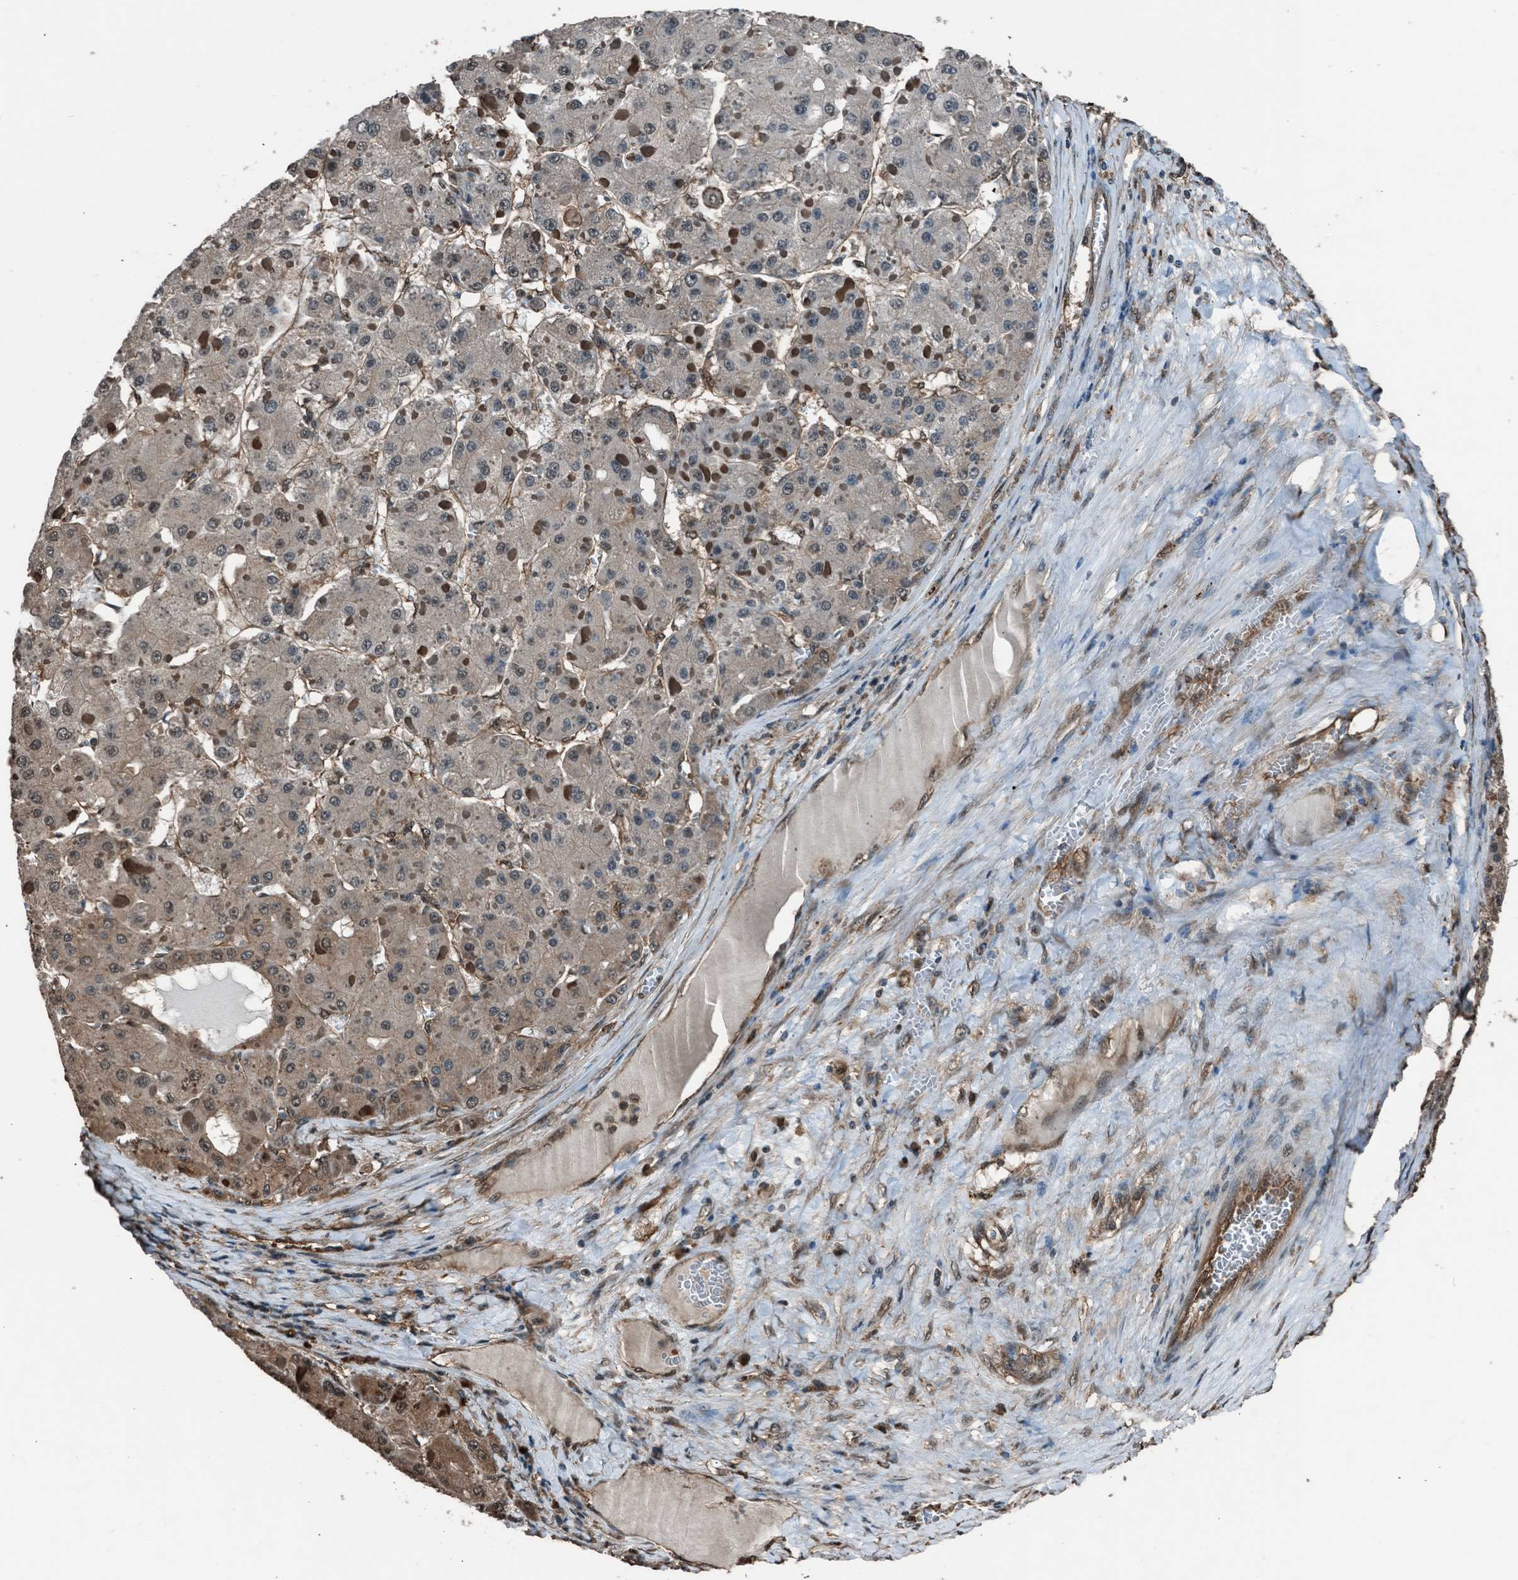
{"staining": {"intensity": "moderate", "quantity": "25%-75%", "location": "nuclear"}, "tissue": "liver cancer", "cell_type": "Tumor cells", "image_type": "cancer", "snomed": [{"axis": "morphology", "description": "Carcinoma, Hepatocellular, NOS"}, {"axis": "topography", "description": "Liver"}], "caption": "Immunohistochemistry (IHC) of human liver cancer (hepatocellular carcinoma) exhibits medium levels of moderate nuclear positivity in approximately 25%-75% of tumor cells.", "gene": "YWHAG", "patient": {"sex": "female", "age": 73}}